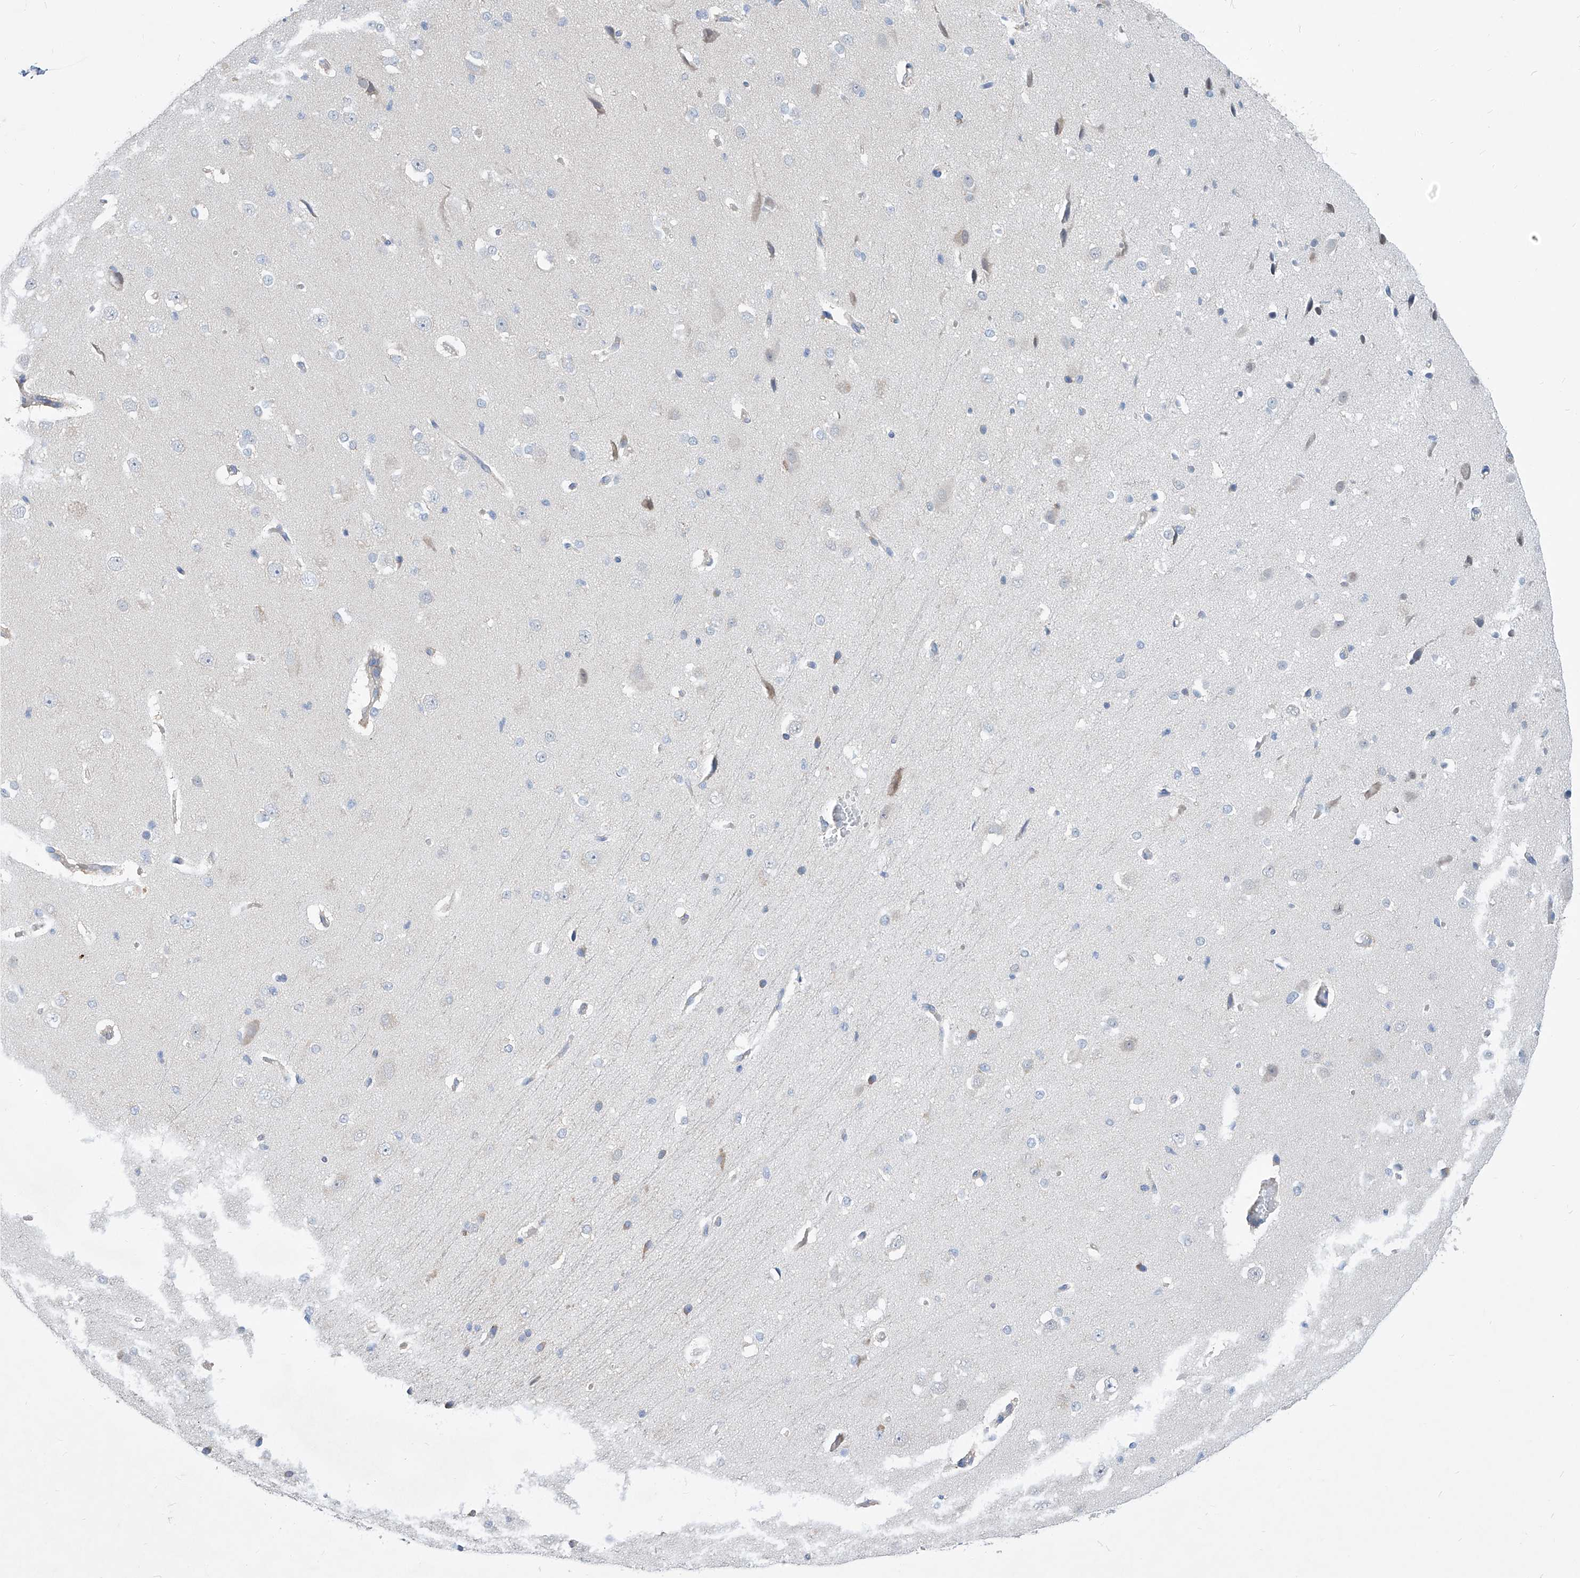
{"staining": {"intensity": "negative", "quantity": "none", "location": "none"}, "tissue": "cerebral cortex", "cell_type": "Endothelial cells", "image_type": "normal", "snomed": [{"axis": "morphology", "description": "Normal tissue, NOS"}, {"axis": "morphology", "description": "Developmental malformation"}, {"axis": "topography", "description": "Cerebral cortex"}], "caption": "An immunohistochemistry image of normal cerebral cortex is shown. There is no staining in endothelial cells of cerebral cortex.", "gene": "UFL1", "patient": {"sex": "female", "age": 30}}